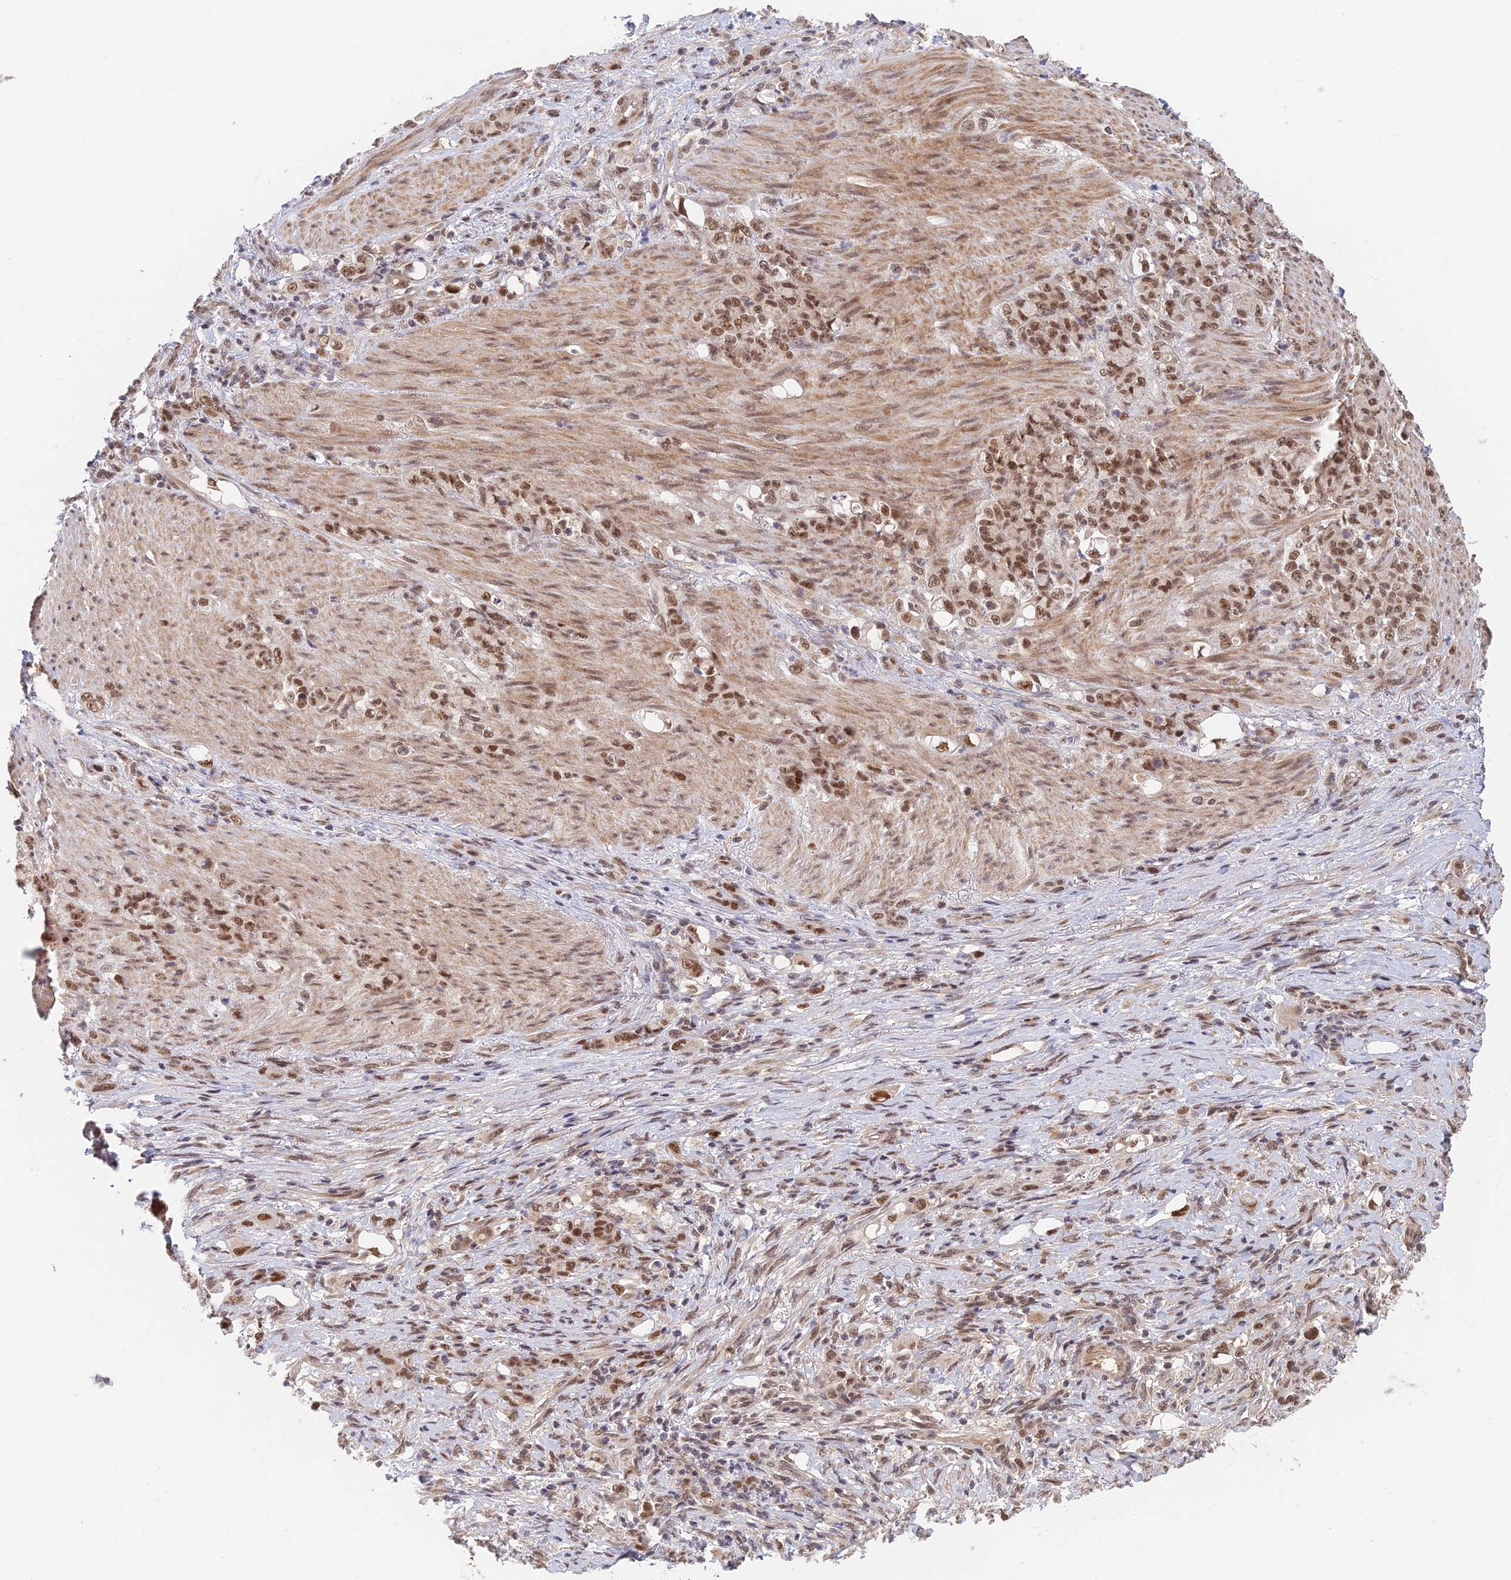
{"staining": {"intensity": "moderate", "quantity": ">75%", "location": "nuclear"}, "tissue": "stomach cancer", "cell_type": "Tumor cells", "image_type": "cancer", "snomed": [{"axis": "morphology", "description": "Adenocarcinoma, NOS"}, {"axis": "topography", "description": "Stomach"}], "caption": "The histopathology image reveals a brown stain indicating the presence of a protein in the nuclear of tumor cells in stomach cancer.", "gene": "TCEA2", "patient": {"sex": "female", "age": 79}}